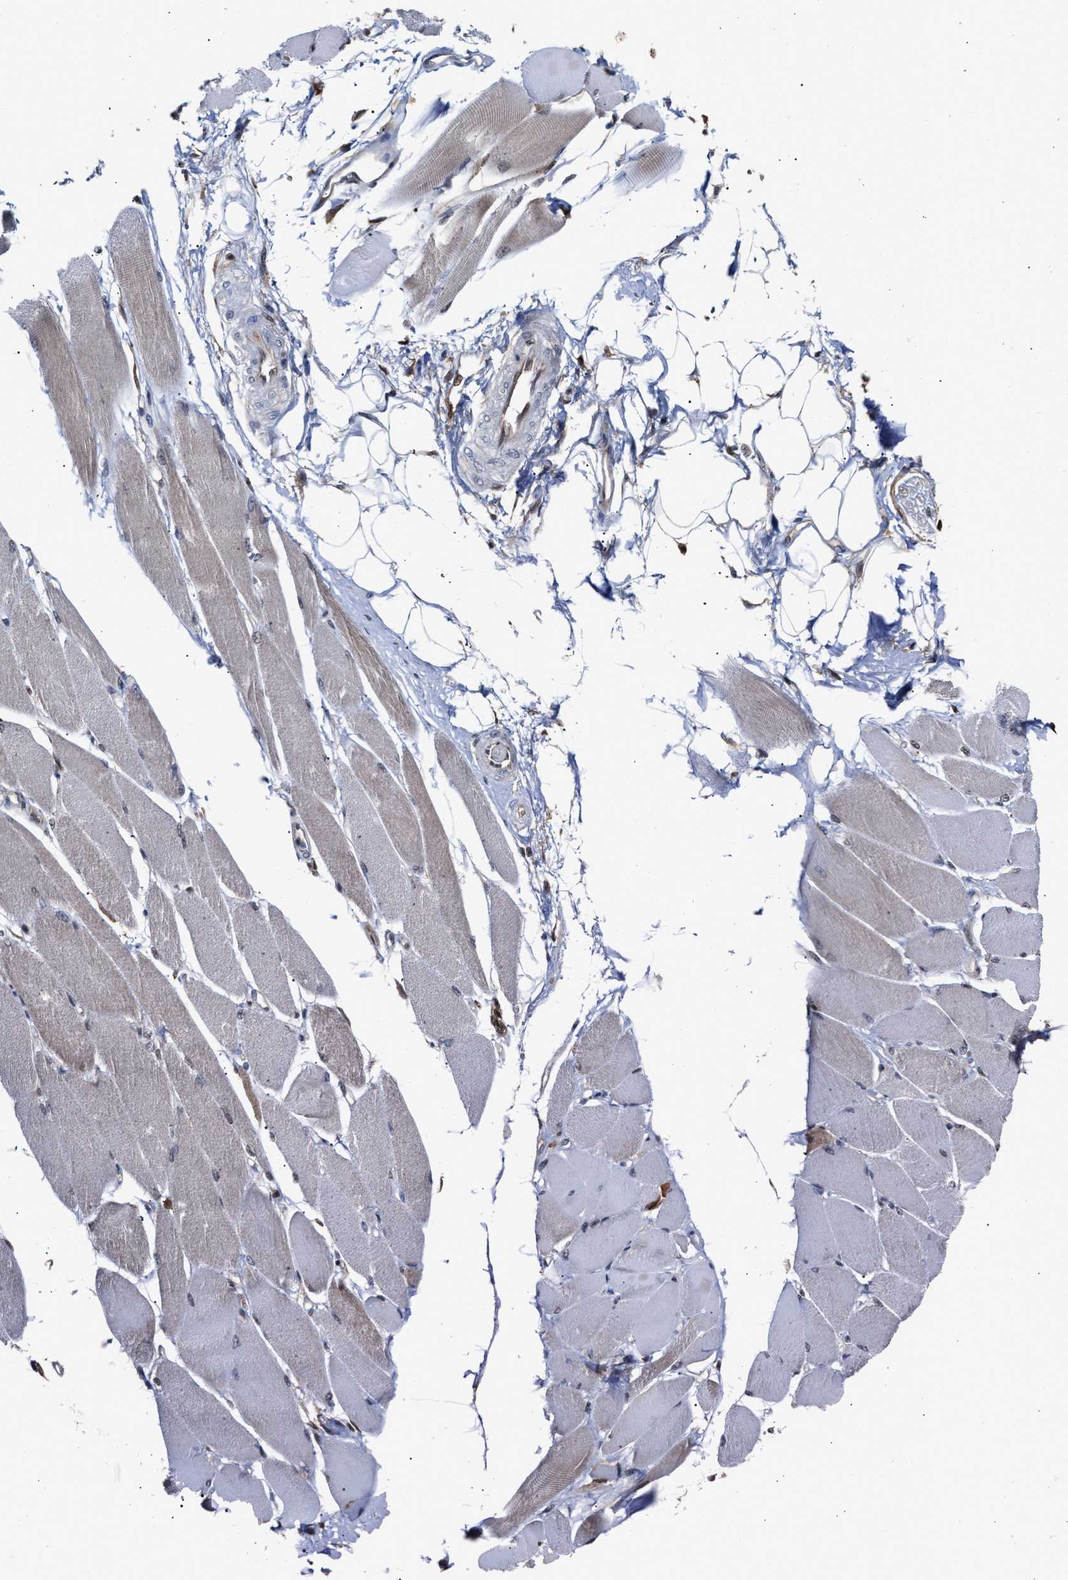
{"staining": {"intensity": "weak", "quantity": "<25%", "location": "cytoplasmic/membranous"}, "tissue": "skeletal muscle", "cell_type": "Myocytes", "image_type": "normal", "snomed": [{"axis": "morphology", "description": "Normal tissue, NOS"}, {"axis": "topography", "description": "Skeletal muscle"}, {"axis": "topography", "description": "Peripheral nerve tissue"}], "caption": "Myocytes show no significant staining in unremarkable skeletal muscle. (Stains: DAB (3,3'-diaminobenzidine) IHC with hematoxylin counter stain, Microscopy: brightfield microscopy at high magnification).", "gene": "TP53I3", "patient": {"sex": "female", "age": 84}}